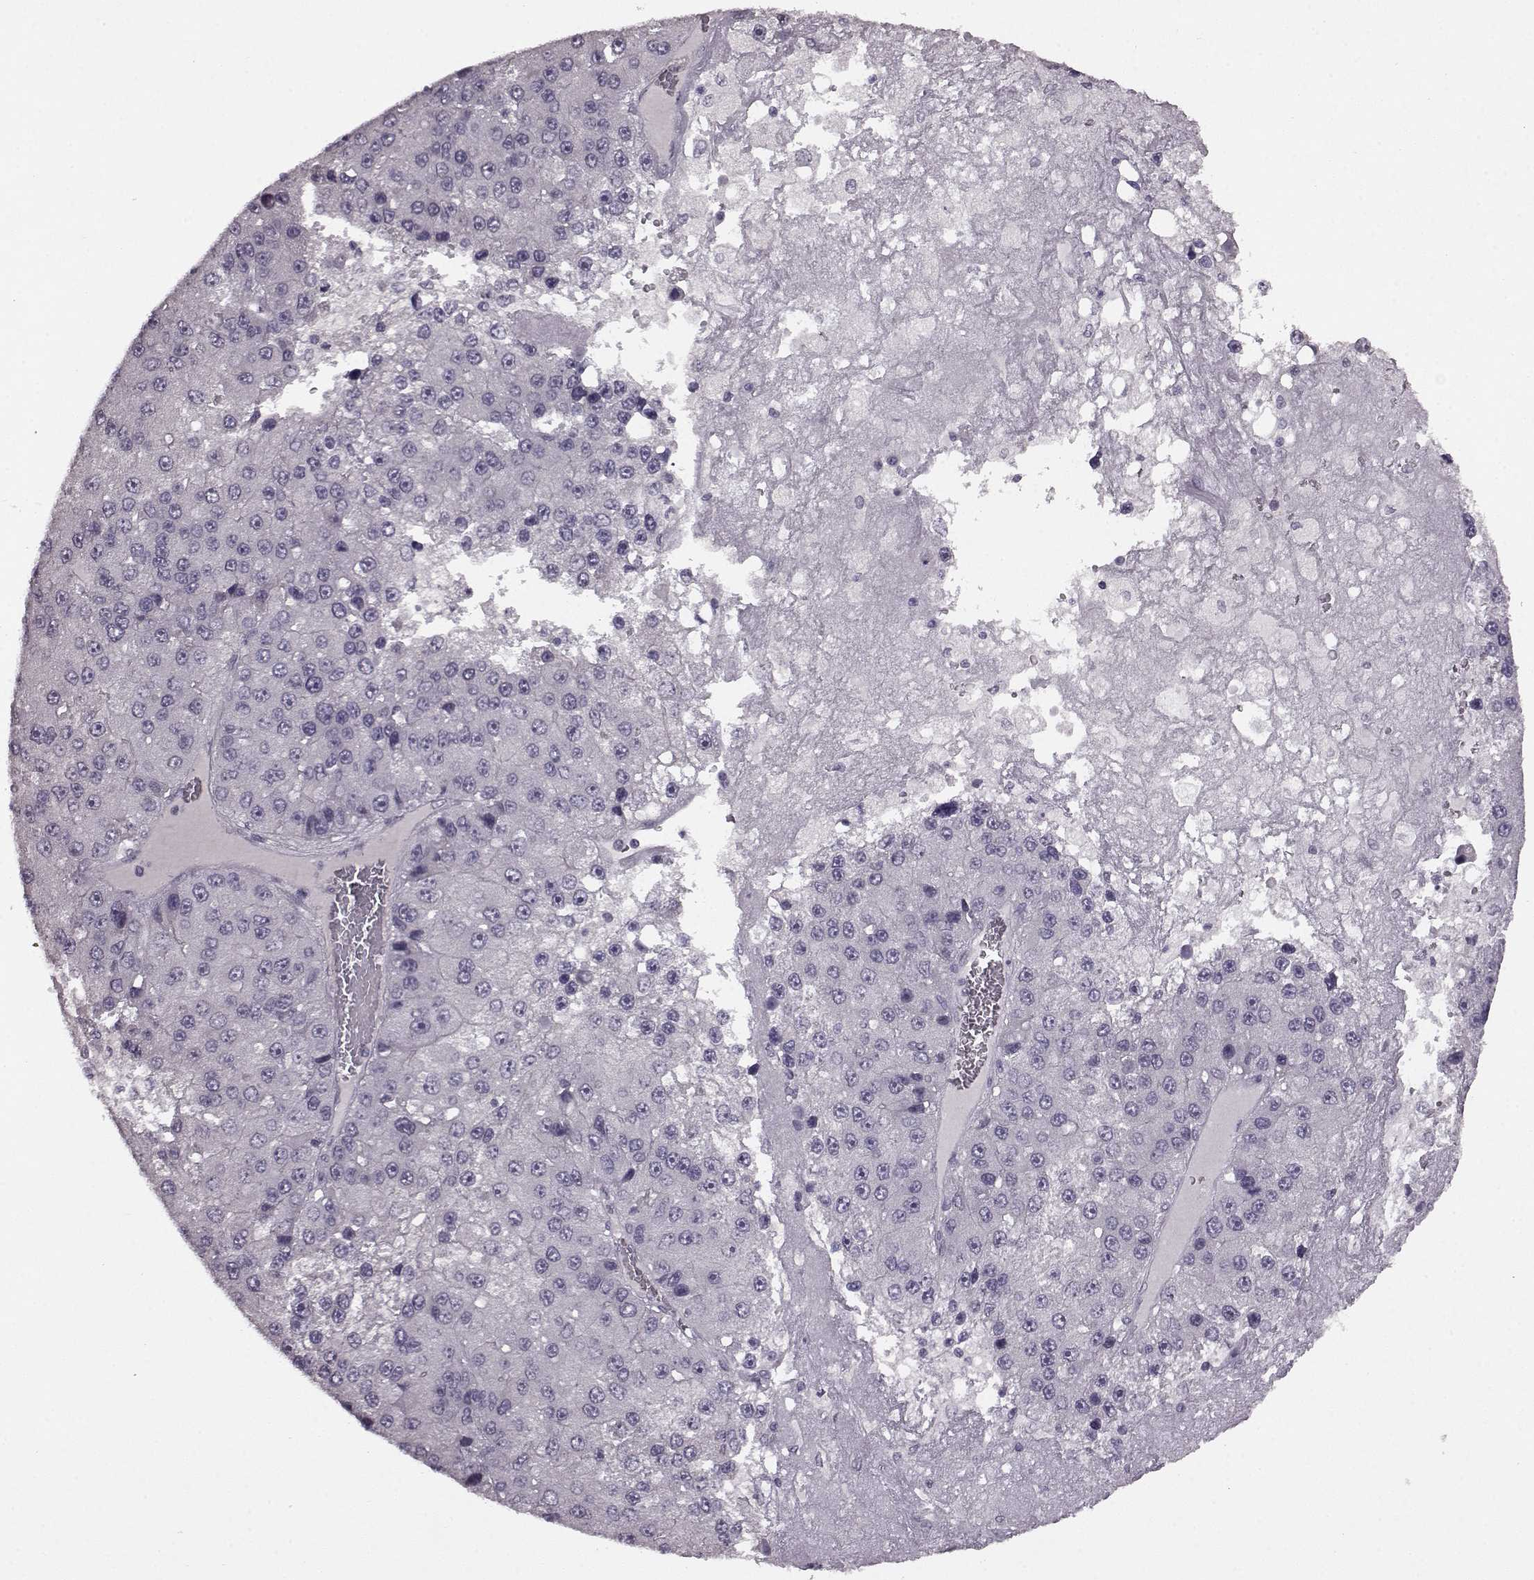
{"staining": {"intensity": "negative", "quantity": "none", "location": "none"}, "tissue": "liver cancer", "cell_type": "Tumor cells", "image_type": "cancer", "snomed": [{"axis": "morphology", "description": "Carcinoma, Hepatocellular, NOS"}, {"axis": "topography", "description": "Liver"}], "caption": "Photomicrograph shows no protein expression in tumor cells of liver cancer (hepatocellular carcinoma) tissue.", "gene": "LHB", "patient": {"sex": "female", "age": 73}}